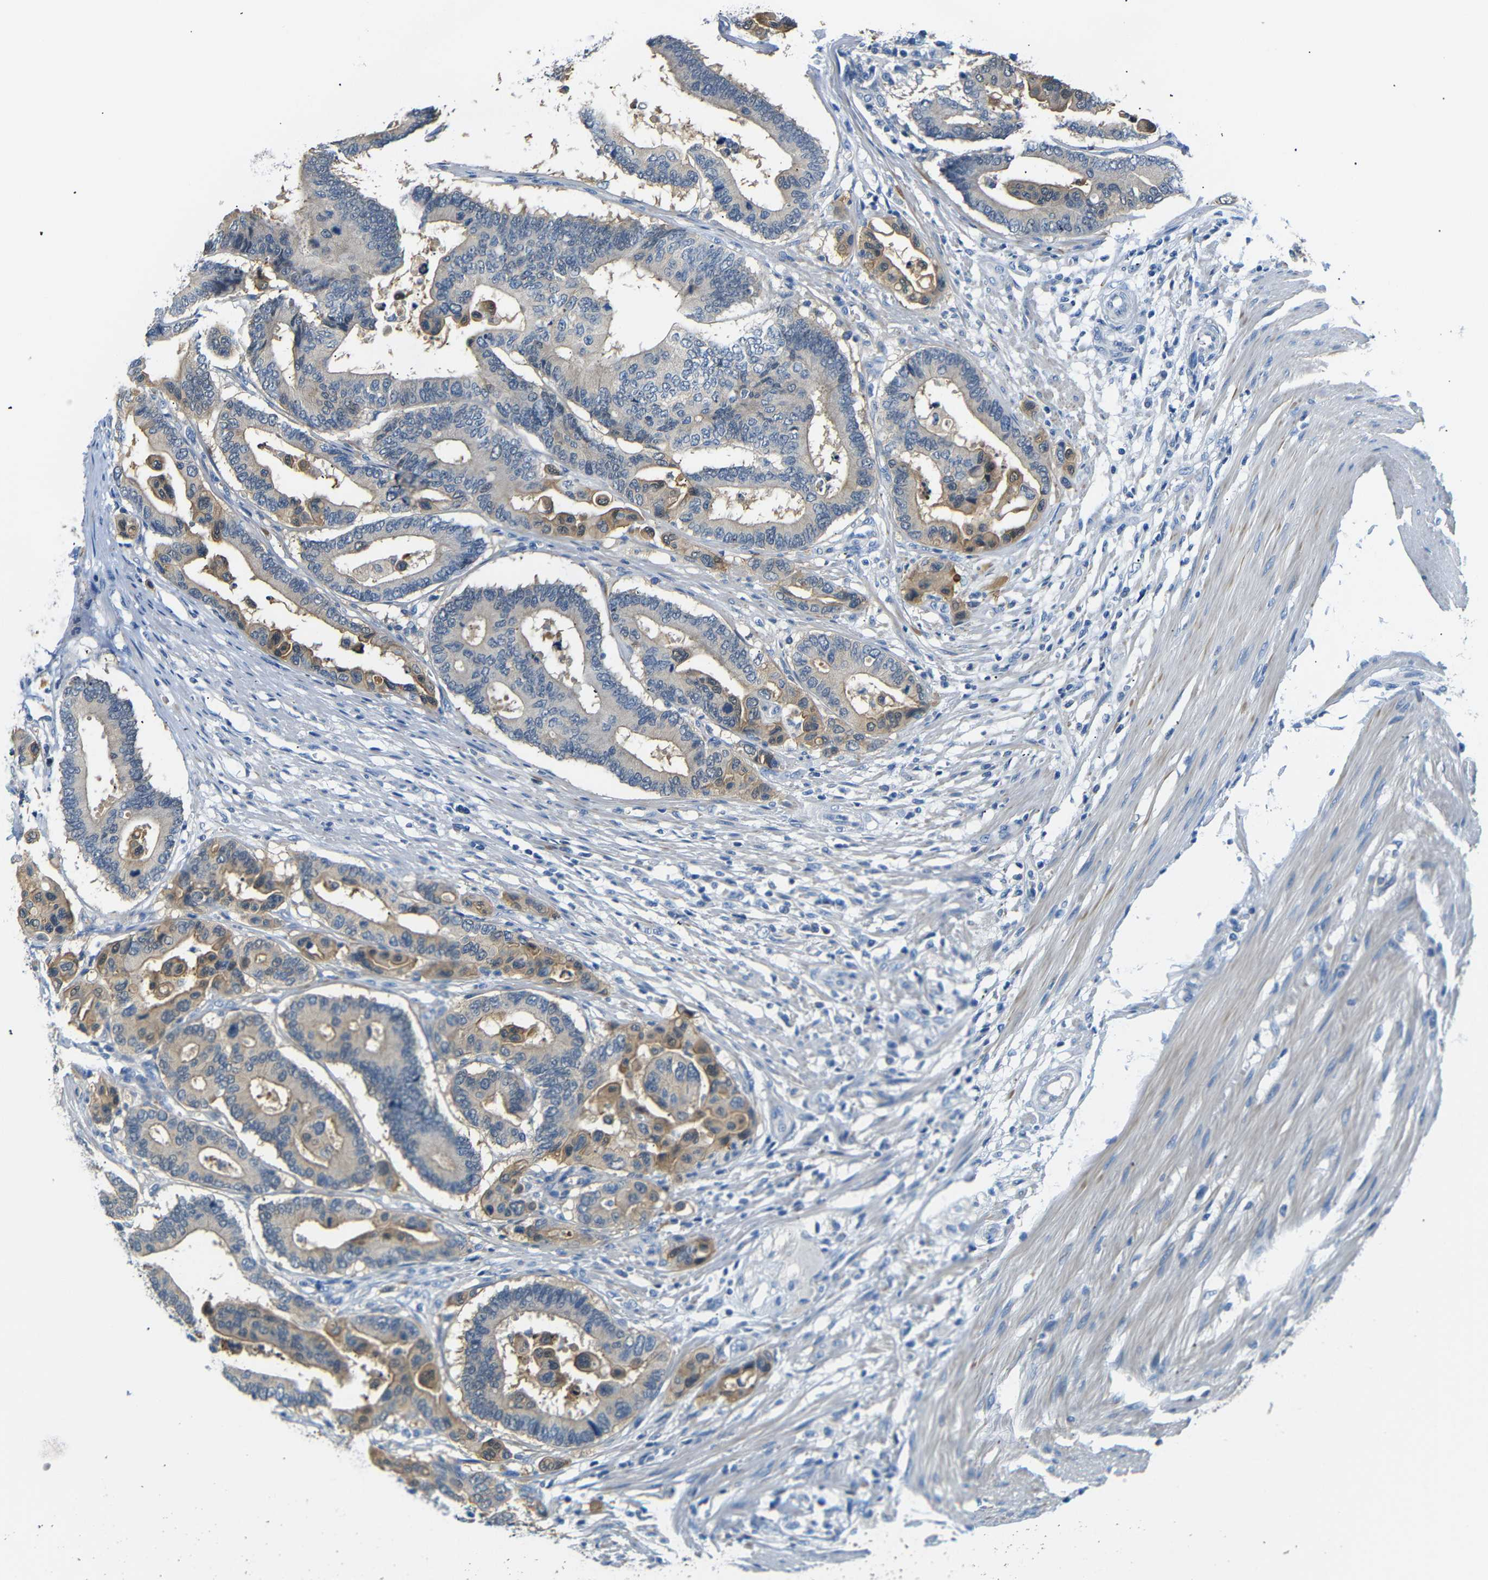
{"staining": {"intensity": "moderate", "quantity": ">75%", "location": "cytoplasmic/membranous"}, "tissue": "colorectal cancer", "cell_type": "Tumor cells", "image_type": "cancer", "snomed": [{"axis": "morphology", "description": "Normal tissue, NOS"}, {"axis": "morphology", "description": "Adenocarcinoma, NOS"}, {"axis": "topography", "description": "Colon"}], "caption": "Immunohistochemical staining of colorectal cancer displays medium levels of moderate cytoplasmic/membranous protein expression in approximately >75% of tumor cells.", "gene": "SFN", "patient": {"sex": "male", "age": 82}}